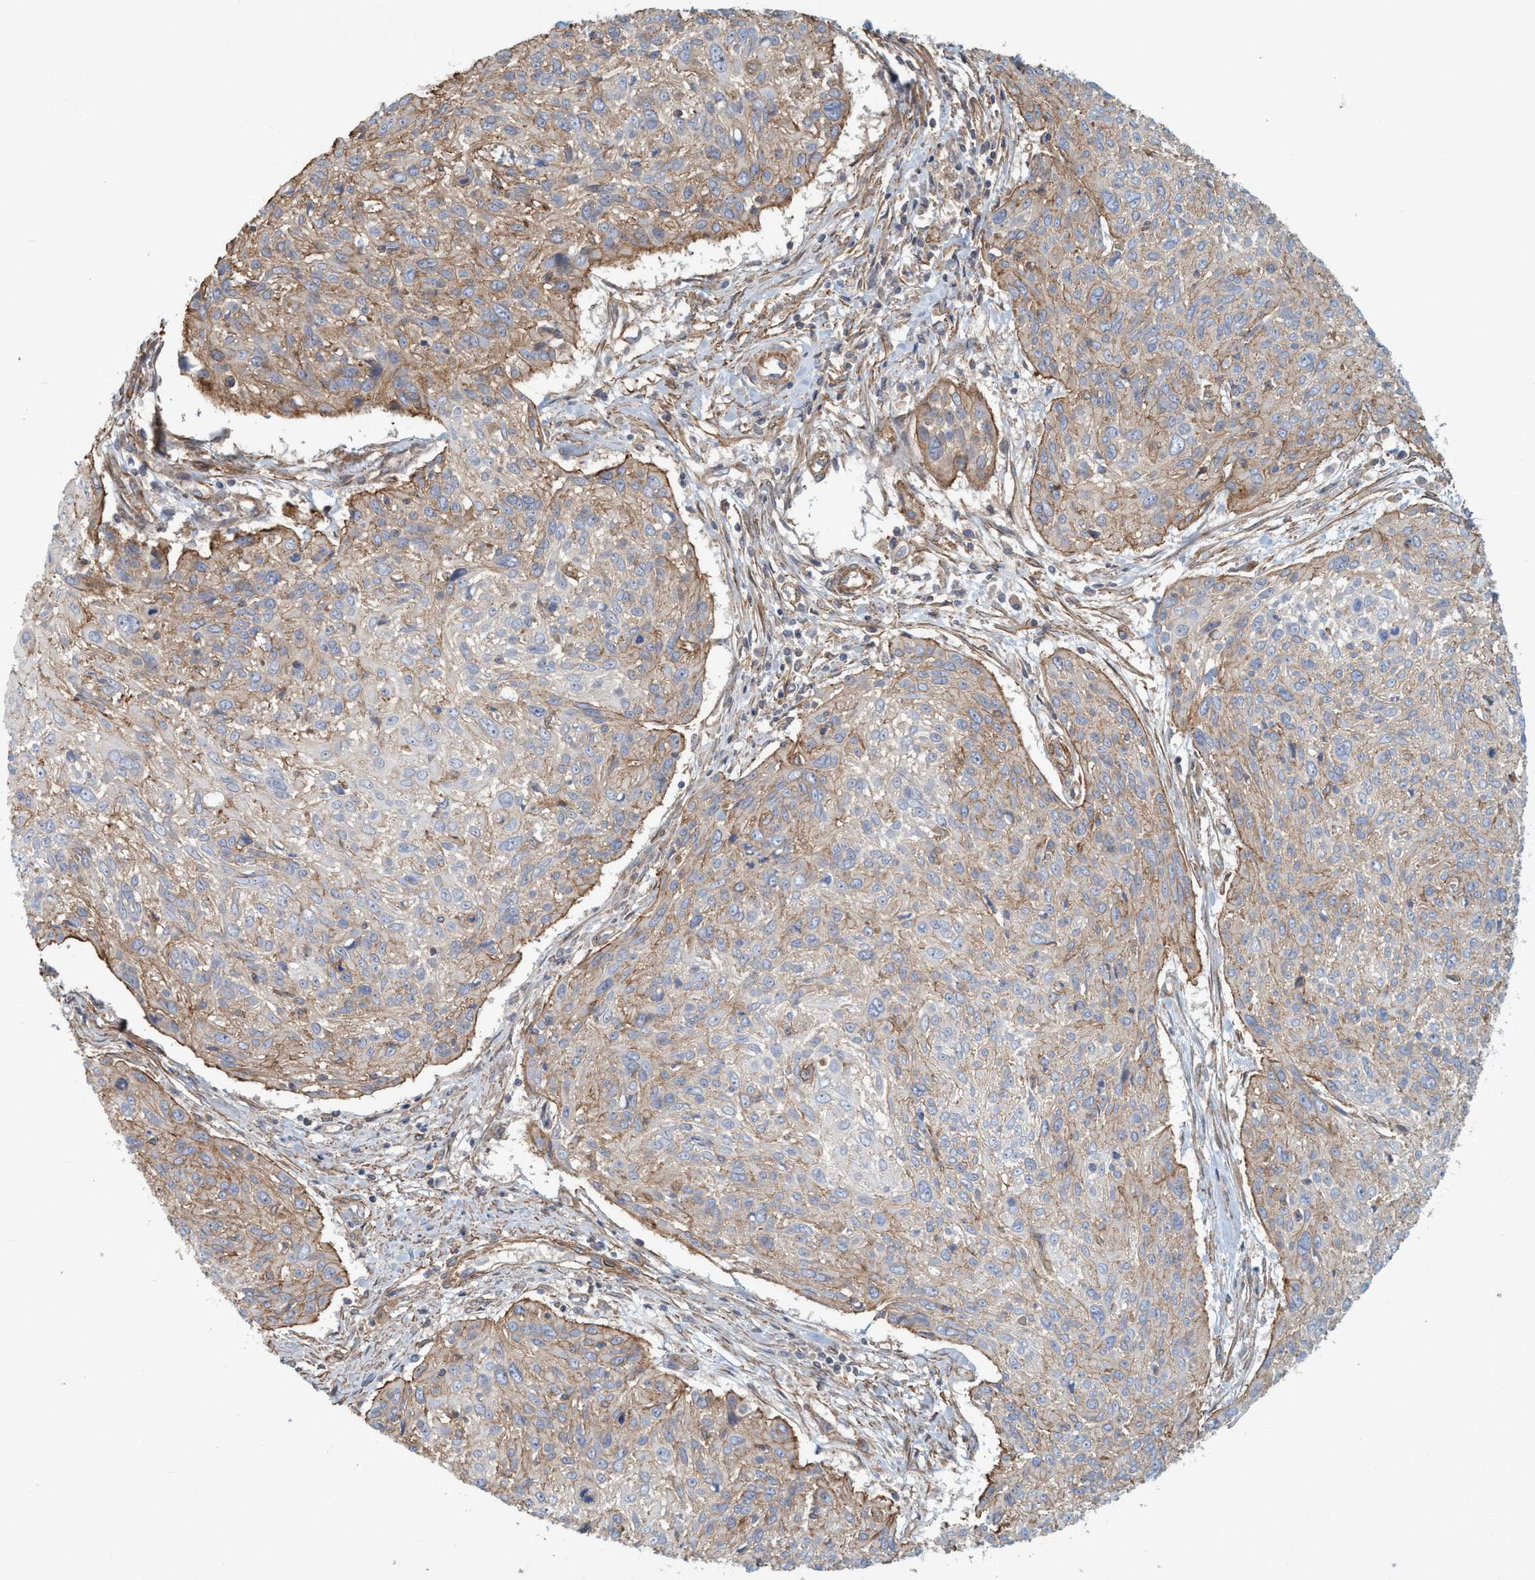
{"staining": {"intensity": "moderate", "quantity": "<25%", "location": "cytoplasmic/membranous"}, "tissue": "cervical cancer", "cell_type": "Tumor cells", "image_type": "cancer", "snomed": [{"axis": "morphology", "description": "Squamous cell carcinoma, NOS"}, {"axis": "topography", "description": "Cervix"}], "caption": "This photomicrograph exhibits immunohistochemistry (IHC) staining of squamous cell carcinoma (cervical), with low moderate cytoplasmic/membranous staining in about <25% of tumor cells.", "gene": "SPECC1", "patient": {"sex": "female", "age": 51}}